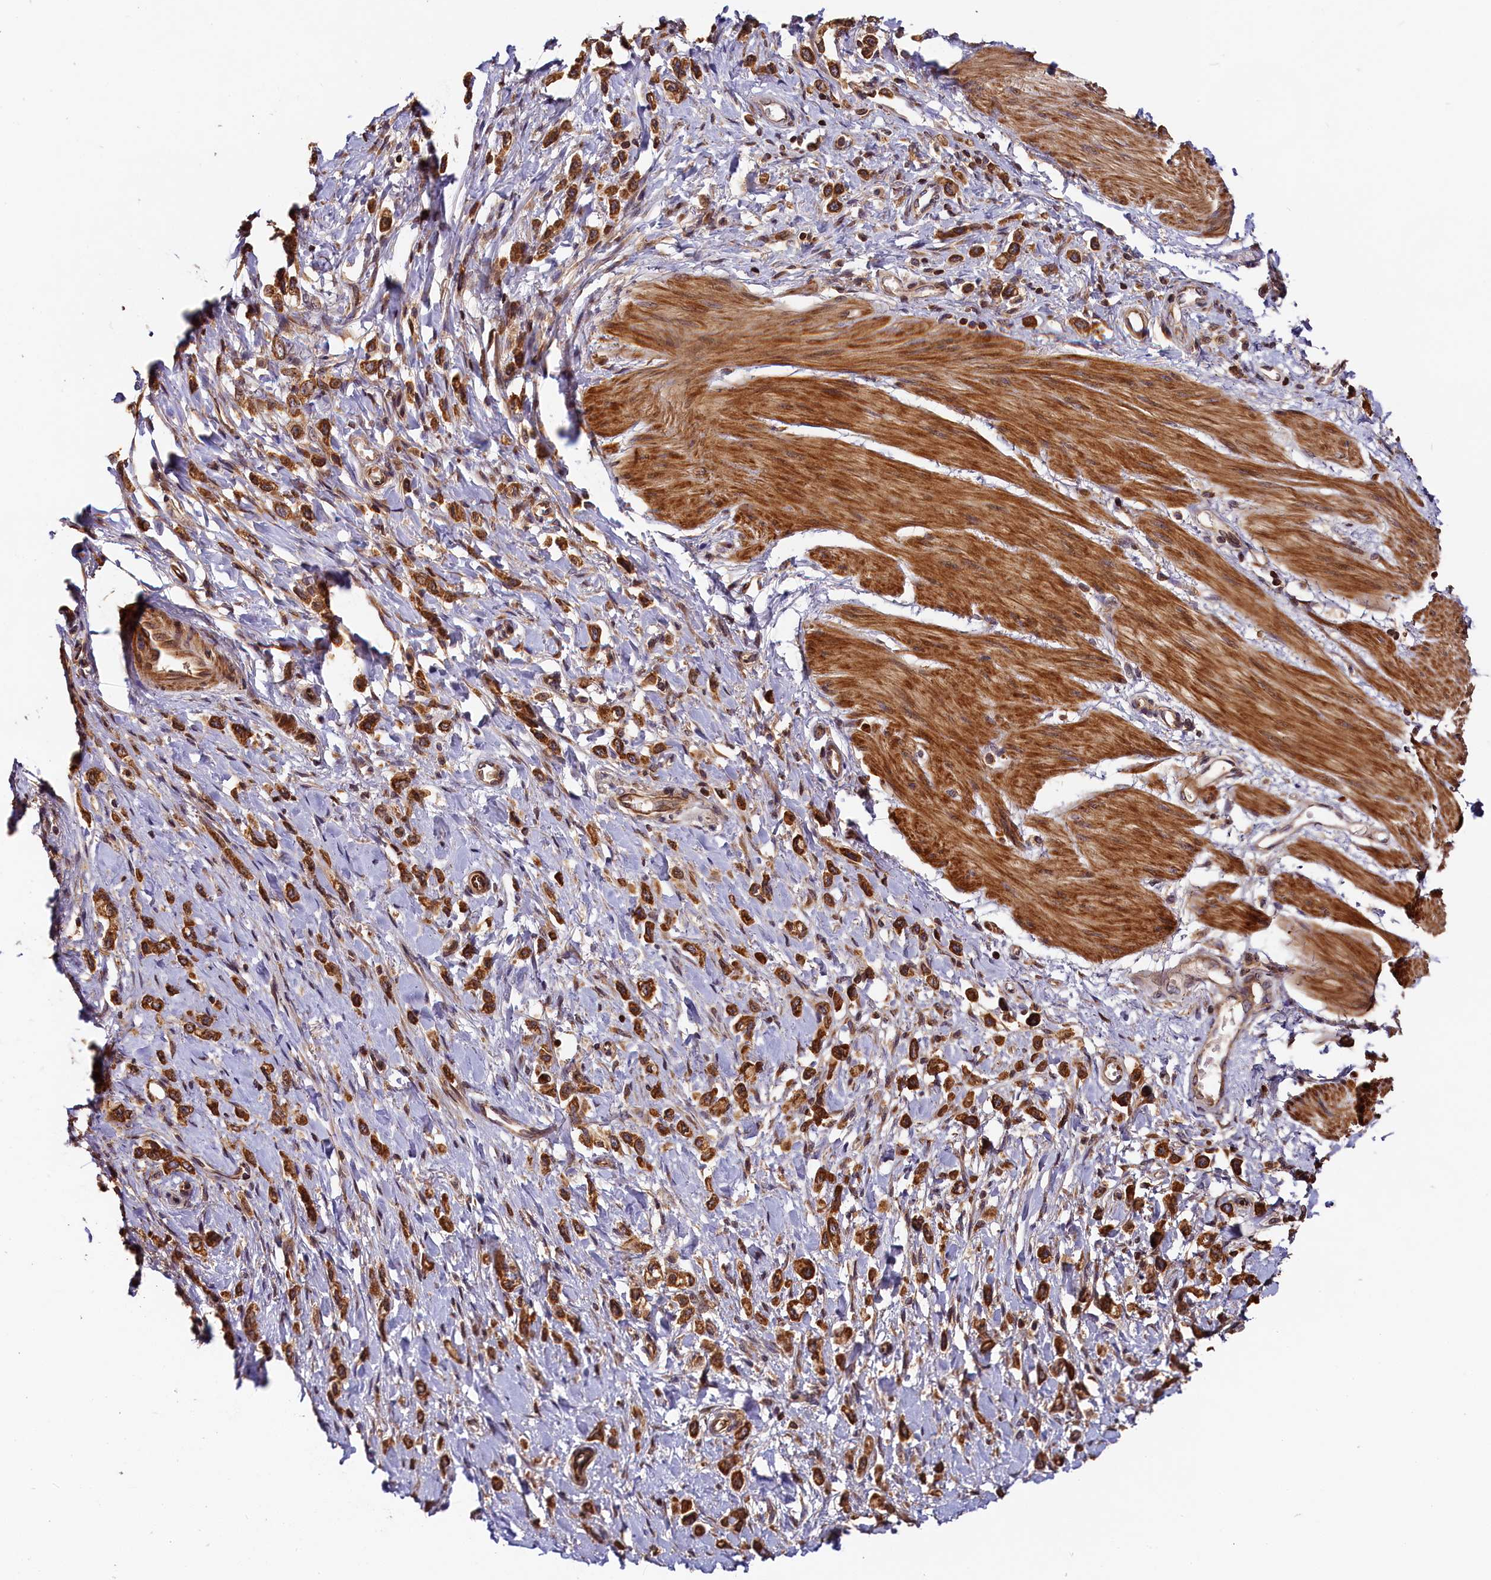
{"staining": {"intensity": "strong", "quantity": ">75%", "location": "cytoplasmic/membranous"}, "tissue": "stomach cancer", "cell_type": "Tumor cells", "image_type": "cancer", "snomed": [{"axis": "morphology", "description": "Adenocarcinoma, NOS"}, {"axis": "topography", "description": "Stomach"}], "caption": "Protein staining exhibits strong cytoplasmic/membranous positivity in approximately >75% of tumor cells in stomach adenocarcinoma.", "gene": "HMOX2", "patient": {"sex": "female", "age": 65}}